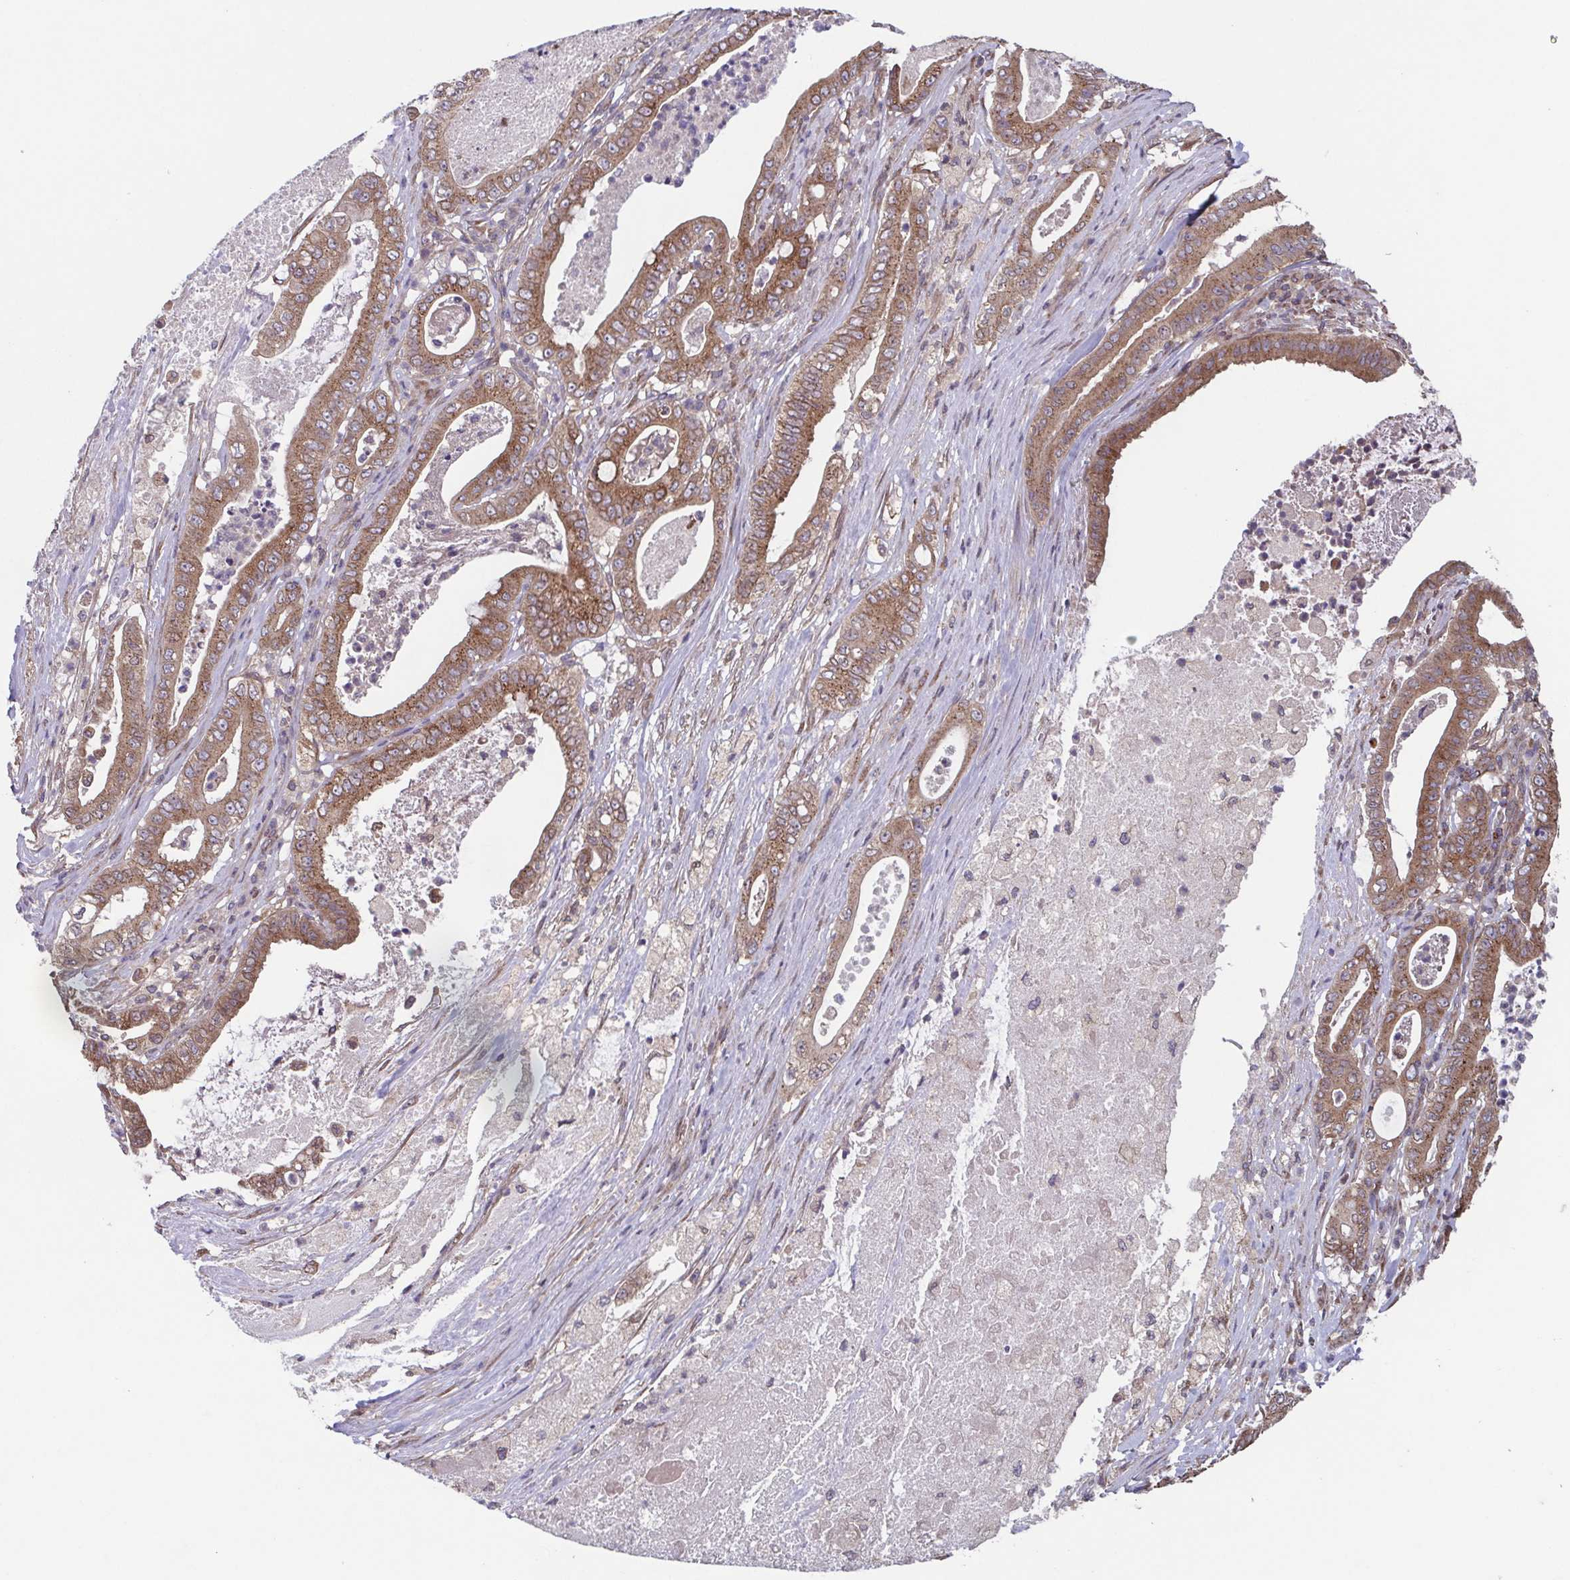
{"staining": {"intensity": "moderate", "quantity": ">75%", "location": "cytoplasmic/membranous"}, "tissue": "pancreatic cancer", "cell_type": "Tumor cells", "image_type": "cancer", "snomed": [{"axis": "morphology", "description": "Adenocarcinoma, NOS"}, {"axis": "topography", "description": "Pancreas"}], "caption": "Immunohistochemical staining of pancreatic cancer (adenocarcinoma) displays medium levels of moderate cytoplasmic/membranous protein positivity in about >75% of tumor cells. The protein of interest is stained brown, and the nuclei are stained in blue (DAB IHC with brightfield microscopy, high magnification).", "gene": "COPB1", "patient": {"sex": "male", "age": 71}}